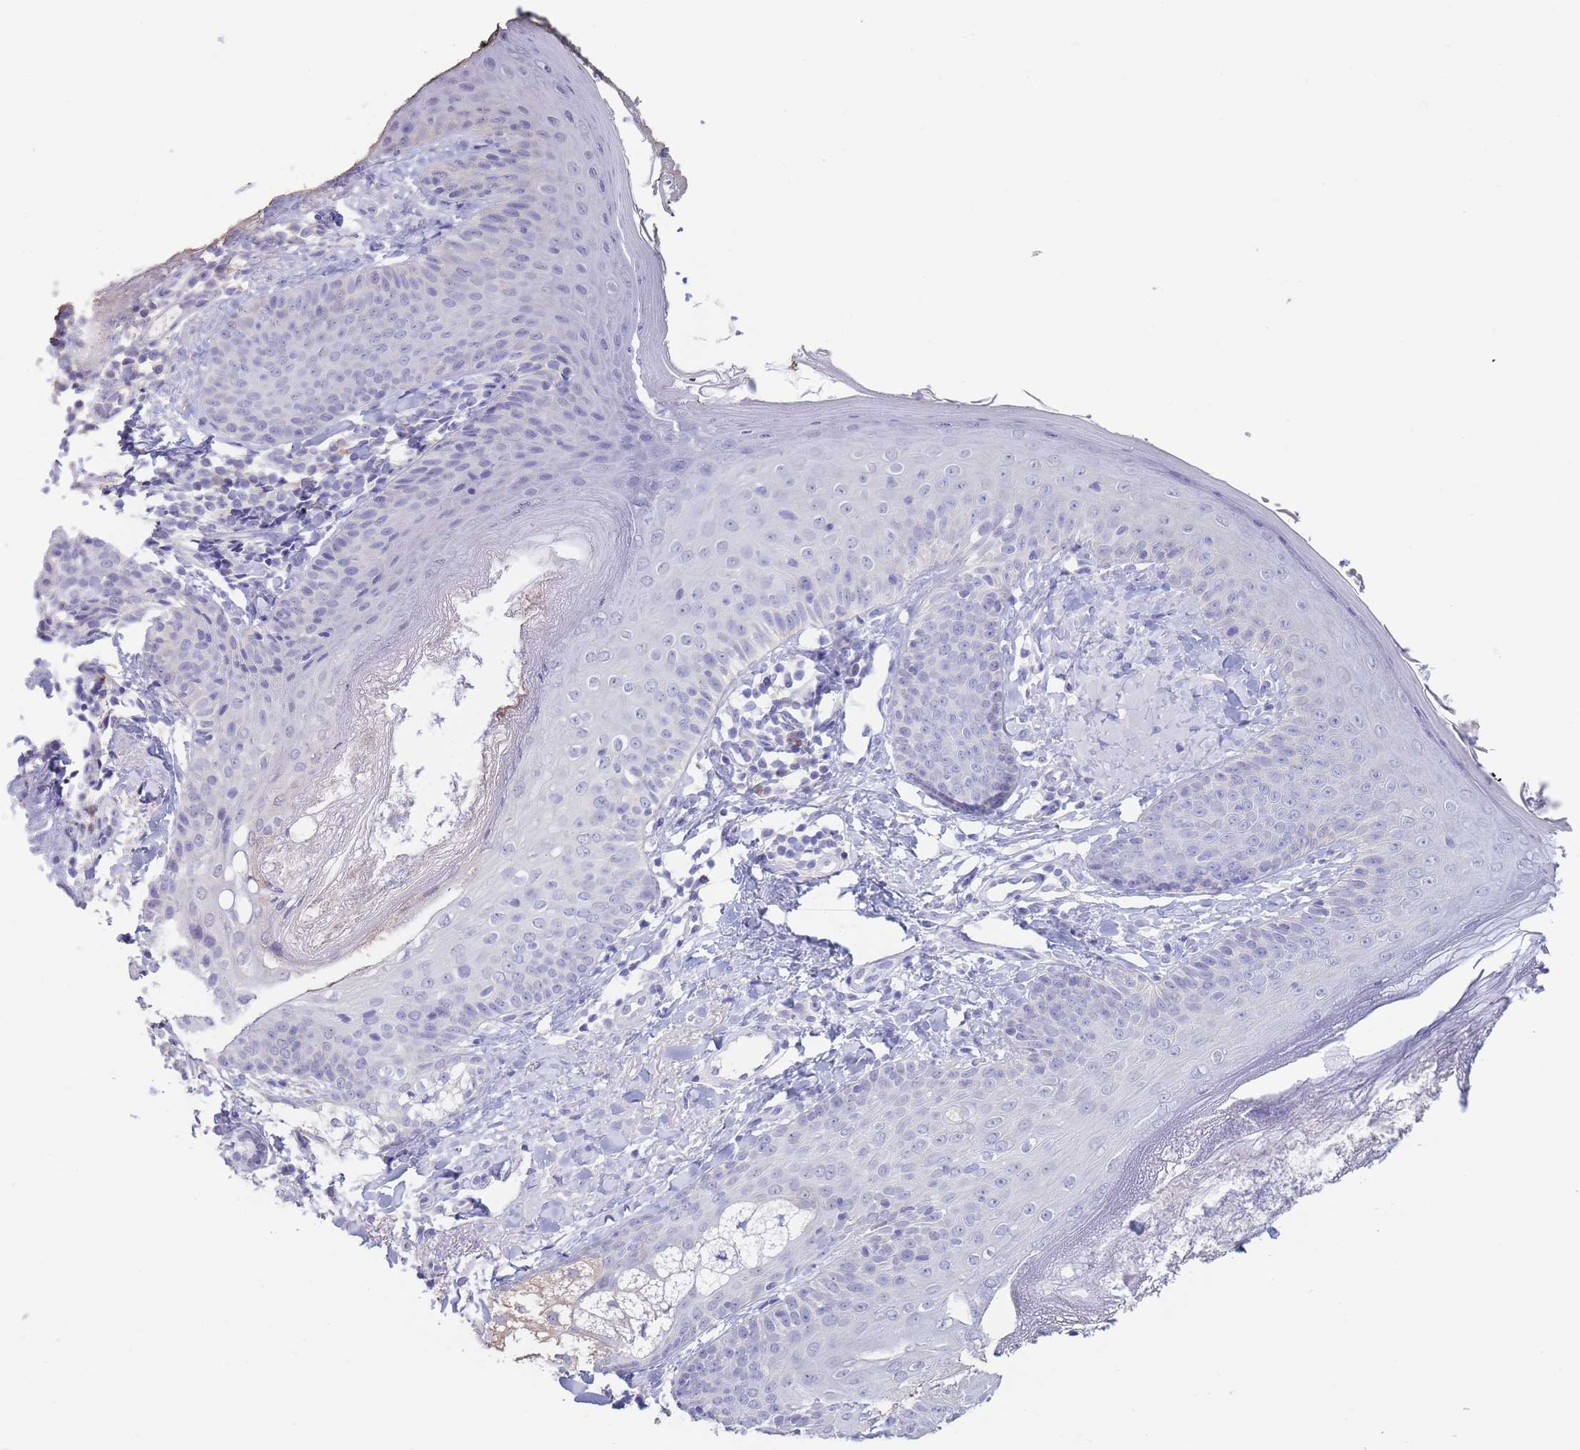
{"staining": {"intensity": "negative", "quantity": "none", "location": "none"}, "tissue": "skin", "cell_type": "Fibroblasts", "image_type": "normal", "snomed": [{"axis": "morphology", "description": "Normal tissue, NOS"}, {"axis": "topography", "description": "Skin"}], "caption": "Immunohistochemistry (IHC) photomicrograph of benign skin stained for a protein (brown), which exhibits no expression in fibroblasts. The staining is performed using DAB brown chromogen with nuclei counter-stained in using hematoxylin.", "gene": "CD37", "patient": {"sex": "male", "age": 57}}